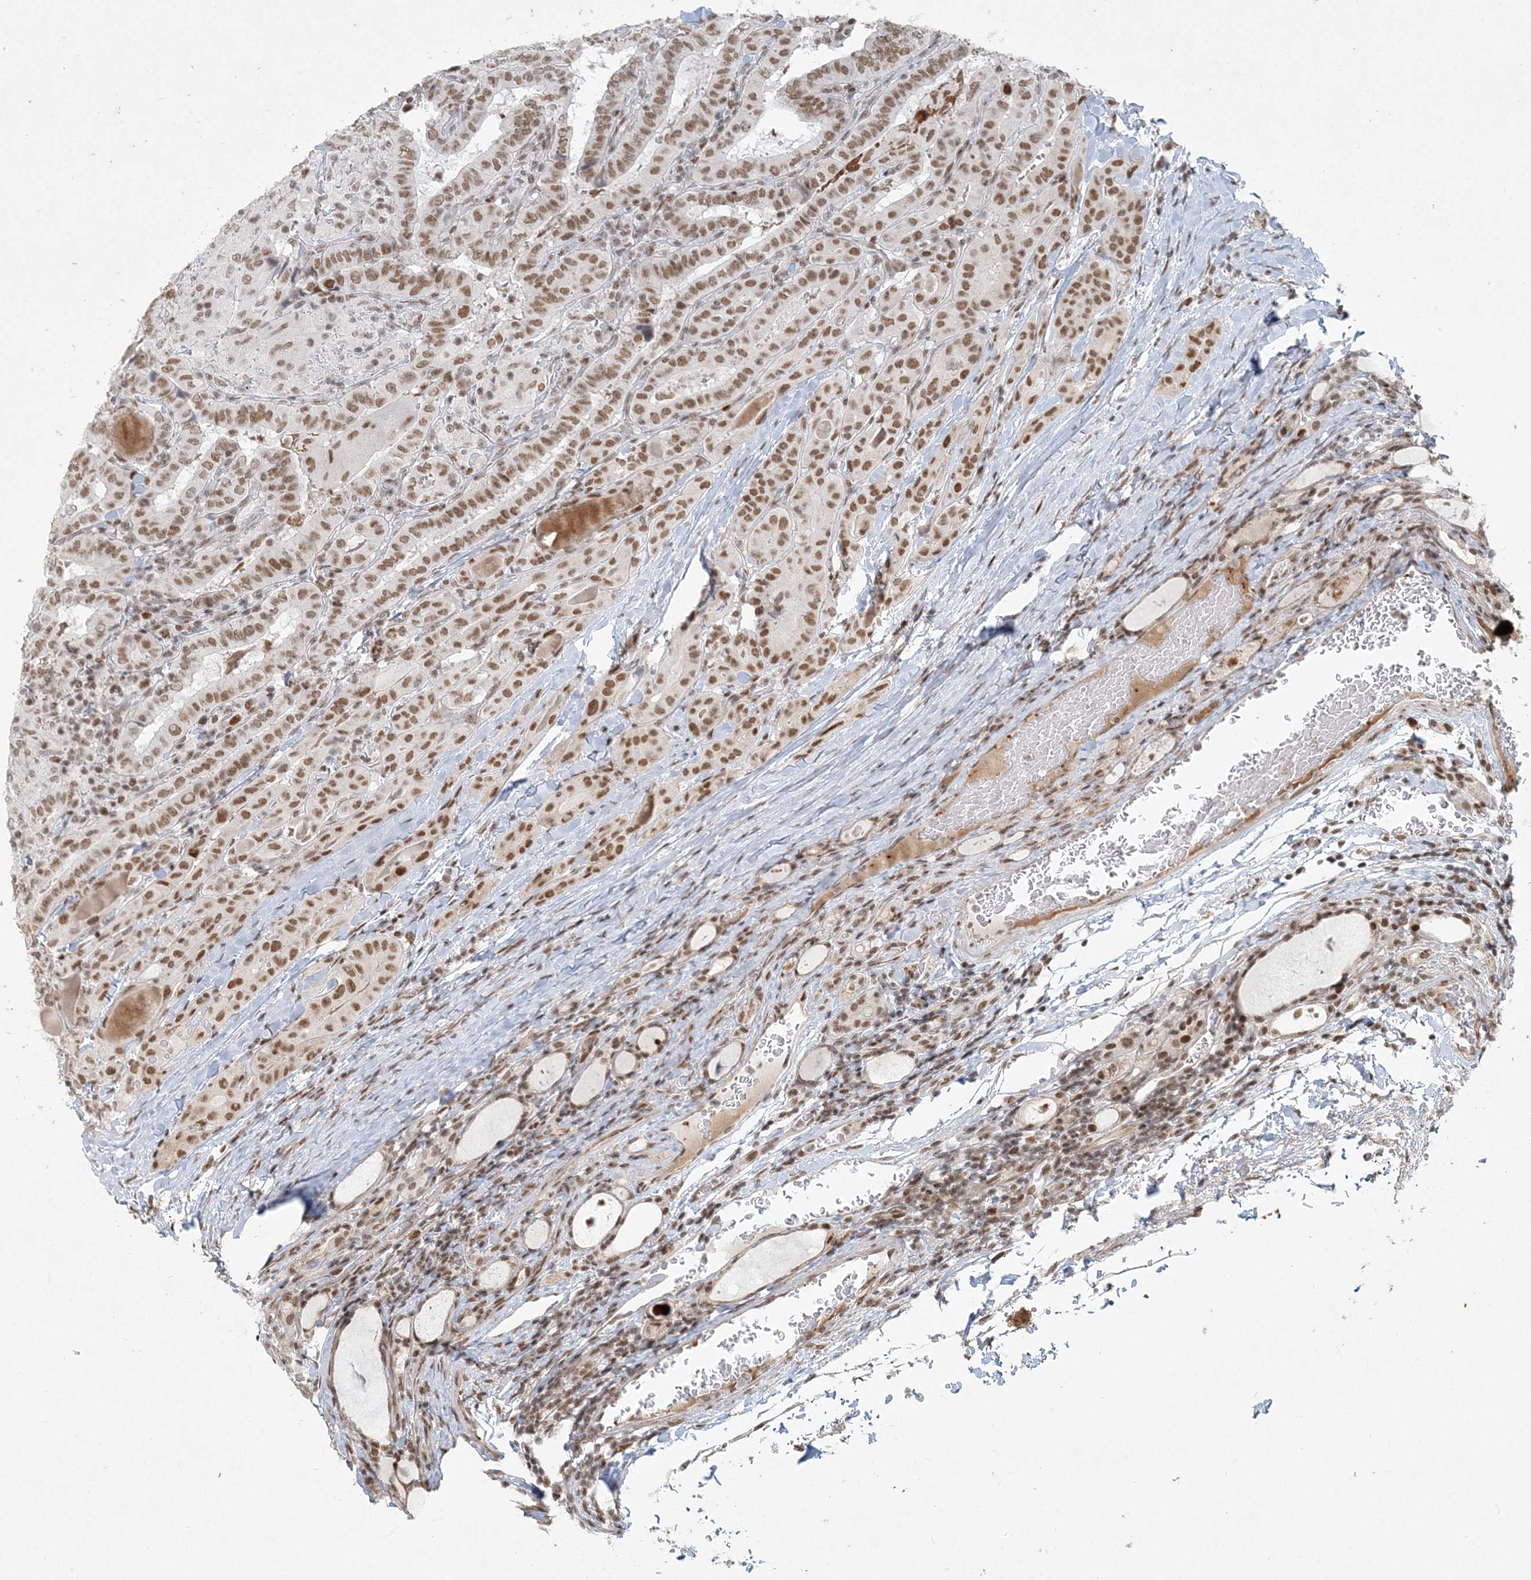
{"staining": {"intensity": "moderate", "quantity": ">75%", "location": "nuclear"}, "tissue": "thyroid cancer", "cell_type": "Tumor cells", "image_type": "cancer", "snomed": [{"axis": "morphology", "description": "Papillary adenocarcinoma, NOS"}, {"axis": "topography", "description": "Thyroid gland"}], "caption": "This is an image of immunohistochemistry staining of thyroid cancer (papillary adenocarcinoma), which shows moderate staining in the nuclear of tumor cells.", "gene": "BAZ1B", "patient": {"sex": "female", "age": 72}}